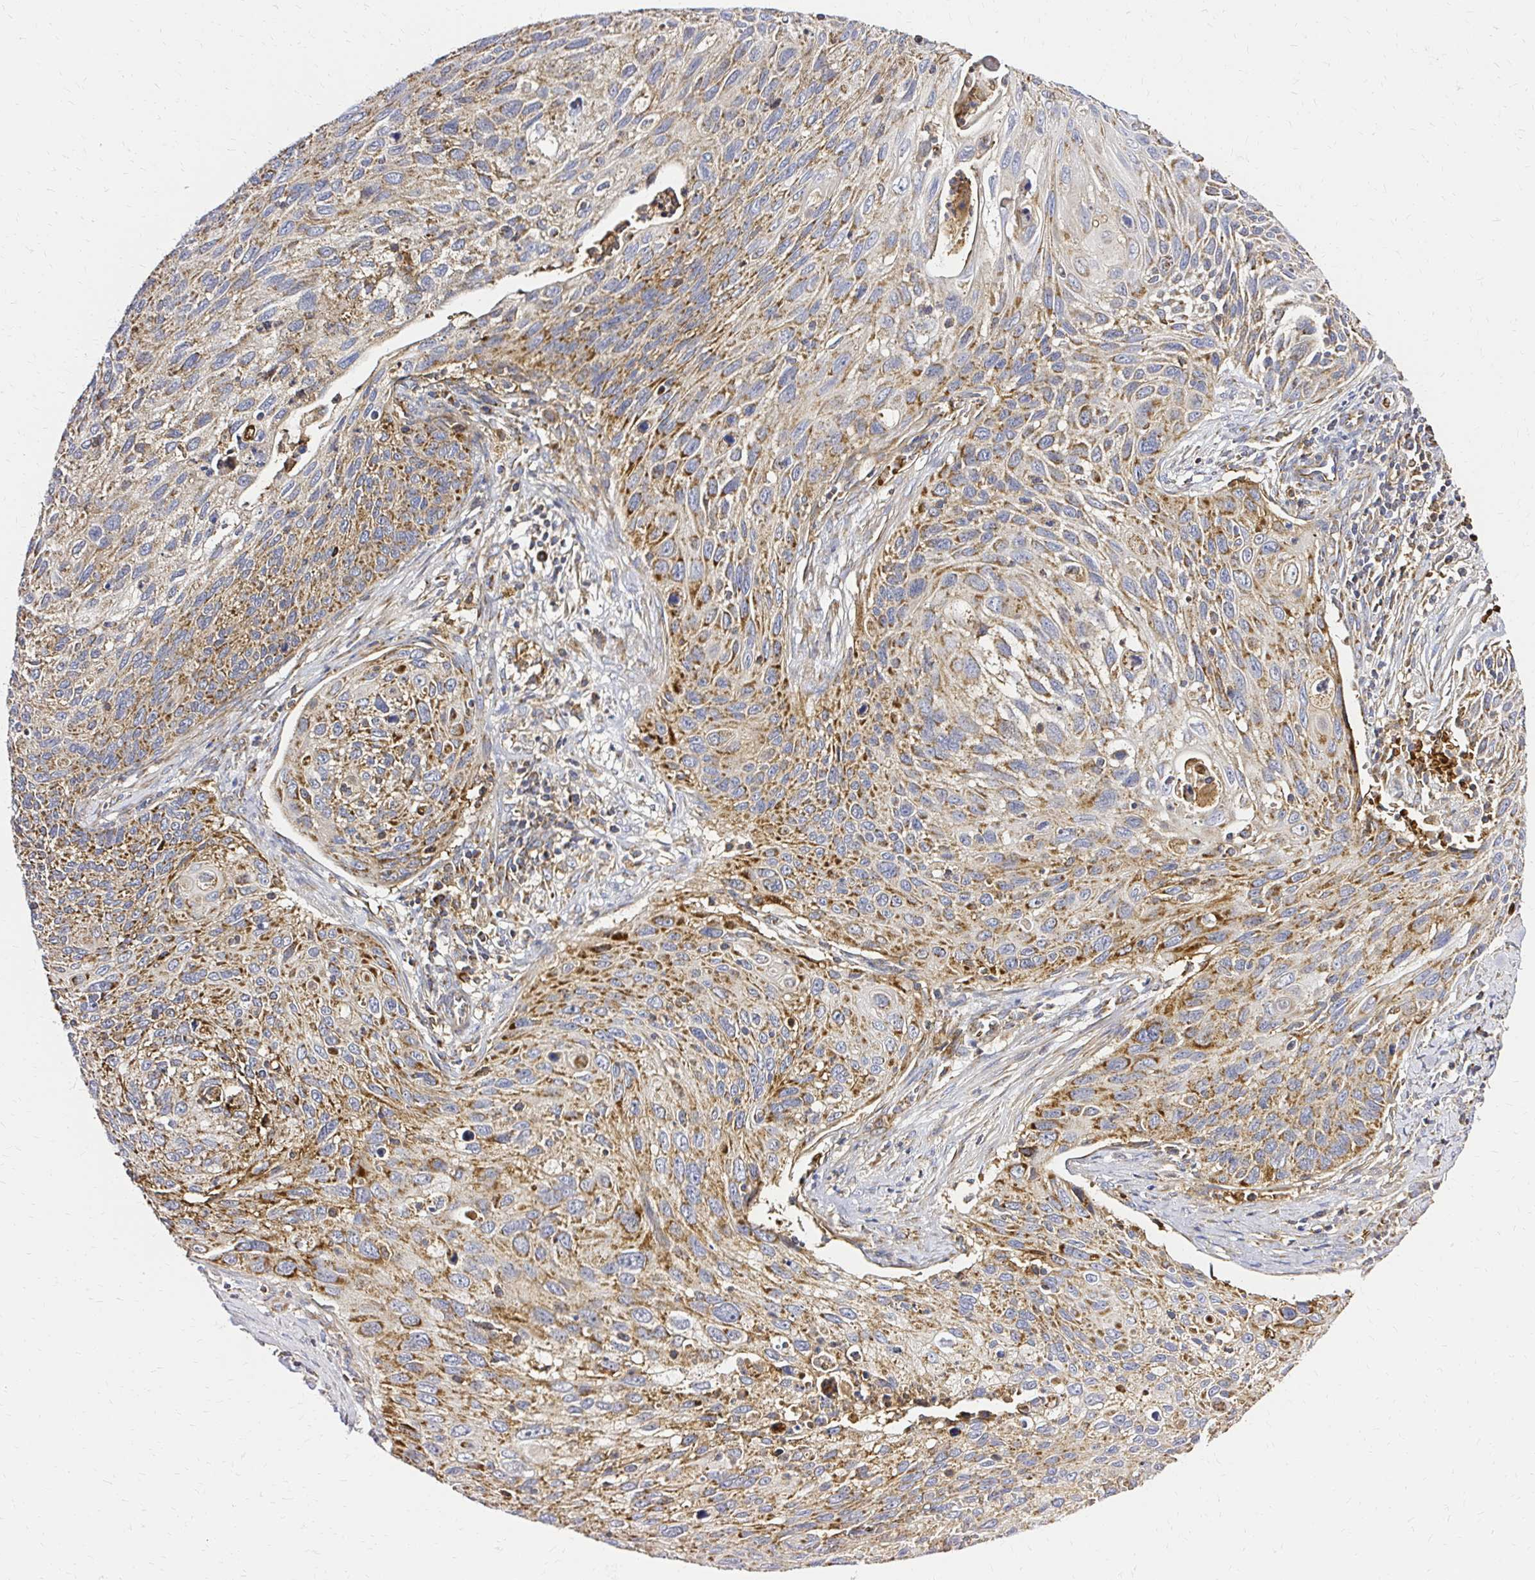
{"staining": {"intensity": "moderate", "quantity": ">75%", "location": "cytoplasmic/membranous"}, "tissue": "cervical cancer", "cell_type": "Tumor cells", "image_type": "cancer", "snomed": [{"axis": "morphology", "description": "Squamous cell carcinoma, NOS"}, {"axis": "topography", "description": "Cervix"}], "caption": "Squamous cell carcinoma (cervical) stained with a brown dye demonstrates moderate cytoplasmic/membranous positive positivity in about >75% of tumor cells.", "gene": "MRPL13", "patient": {"sex": "female", "age": 70}}